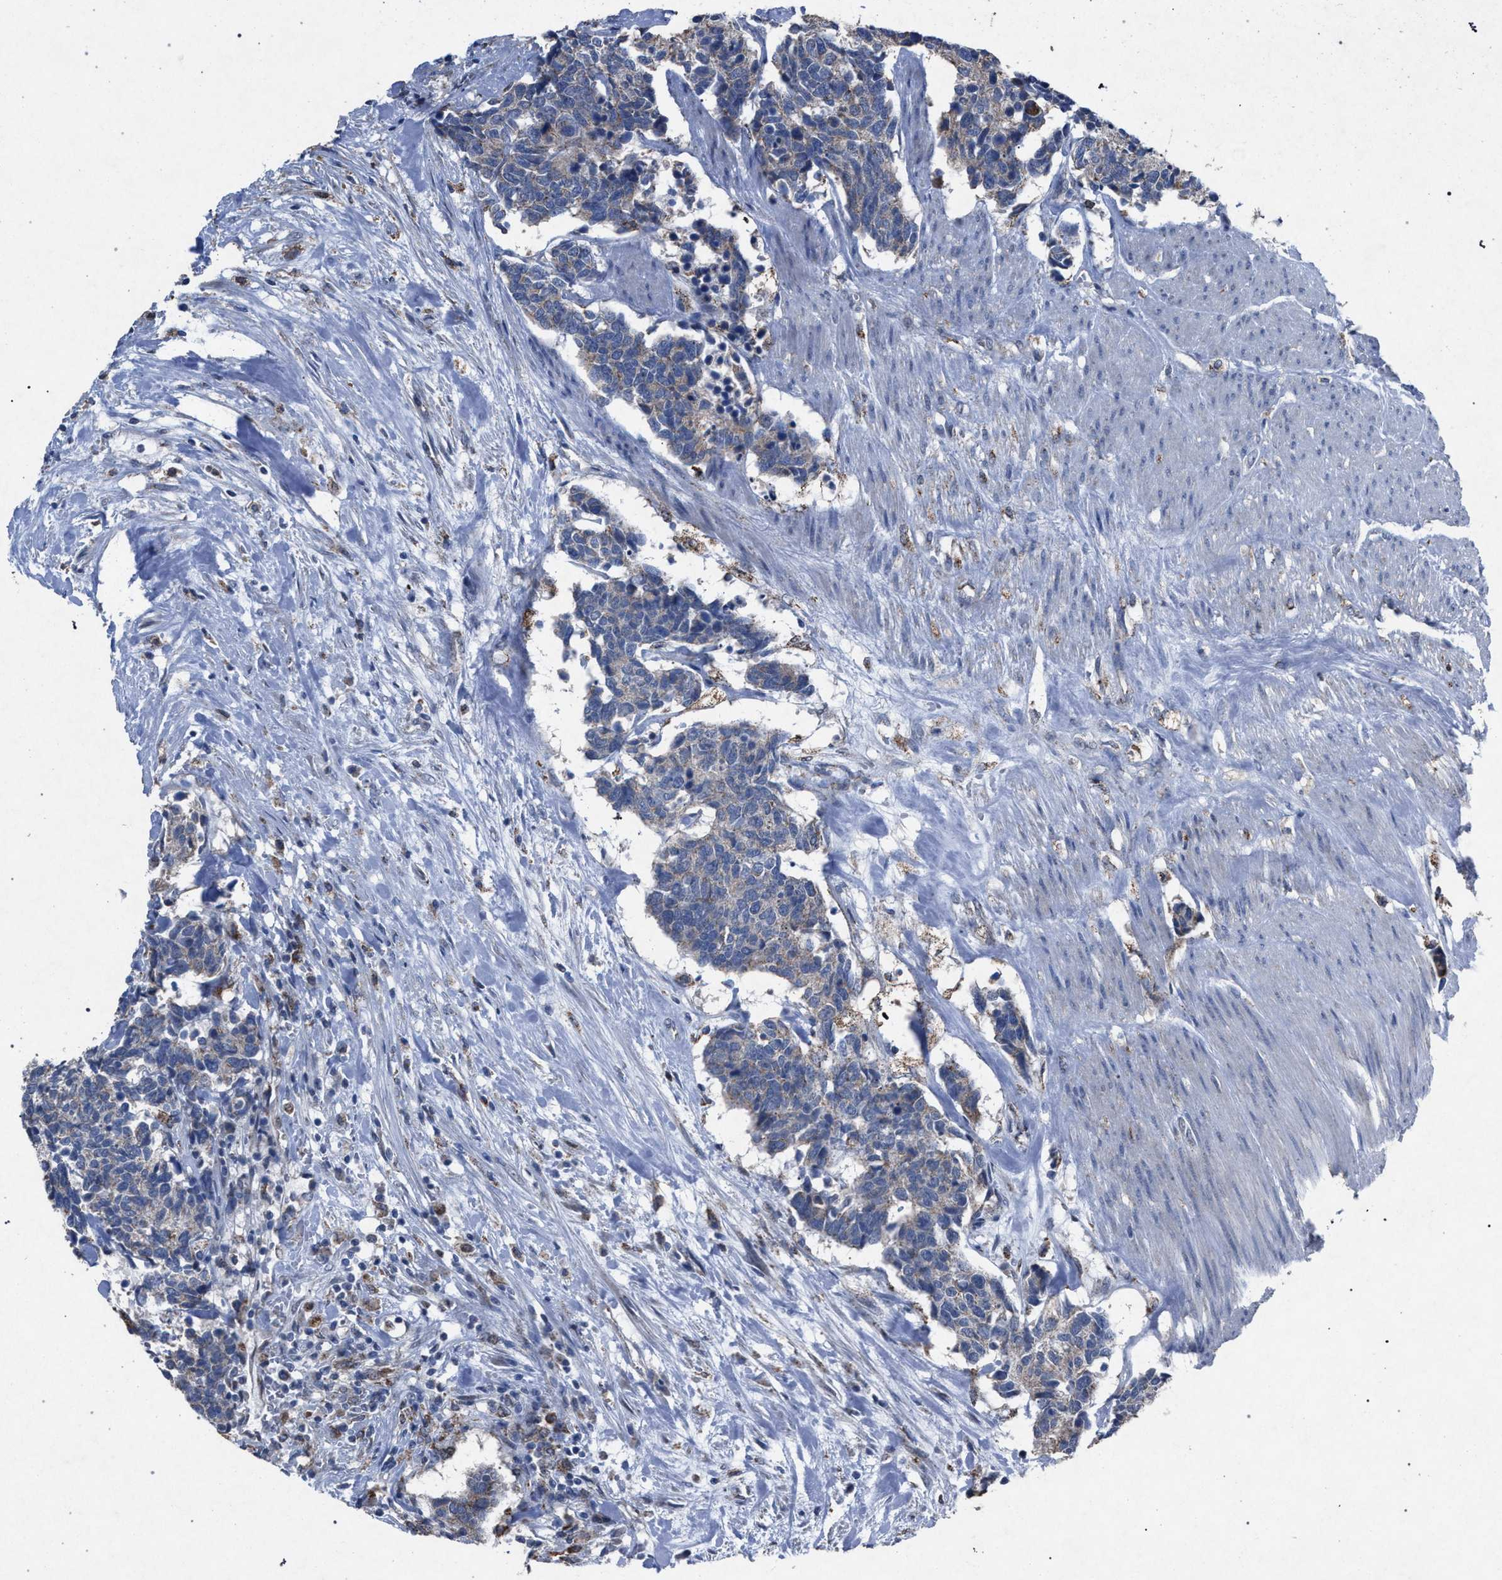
{"staining": {"intensity": "negative", "quantity": "none", "location": "none"}, "tissue": "carcinoid", "cell_type": "Tumor cells", "image_type": "cancer", "snomed": [{"axis": "morphology", "description": "Carcinoma, NOS"}, {"axis": "morphology", "description": "Carcinoid, malignant, NOS"}, {"axis": "topography", "description": "Urinary bladder"}], "caption": "IHC histopathology image of carcinoma stained for a protein (brown), which displays no staining in tumor cells.", "gene": "HSD17B4", "patient": {"sex": "male", "age": 57}}